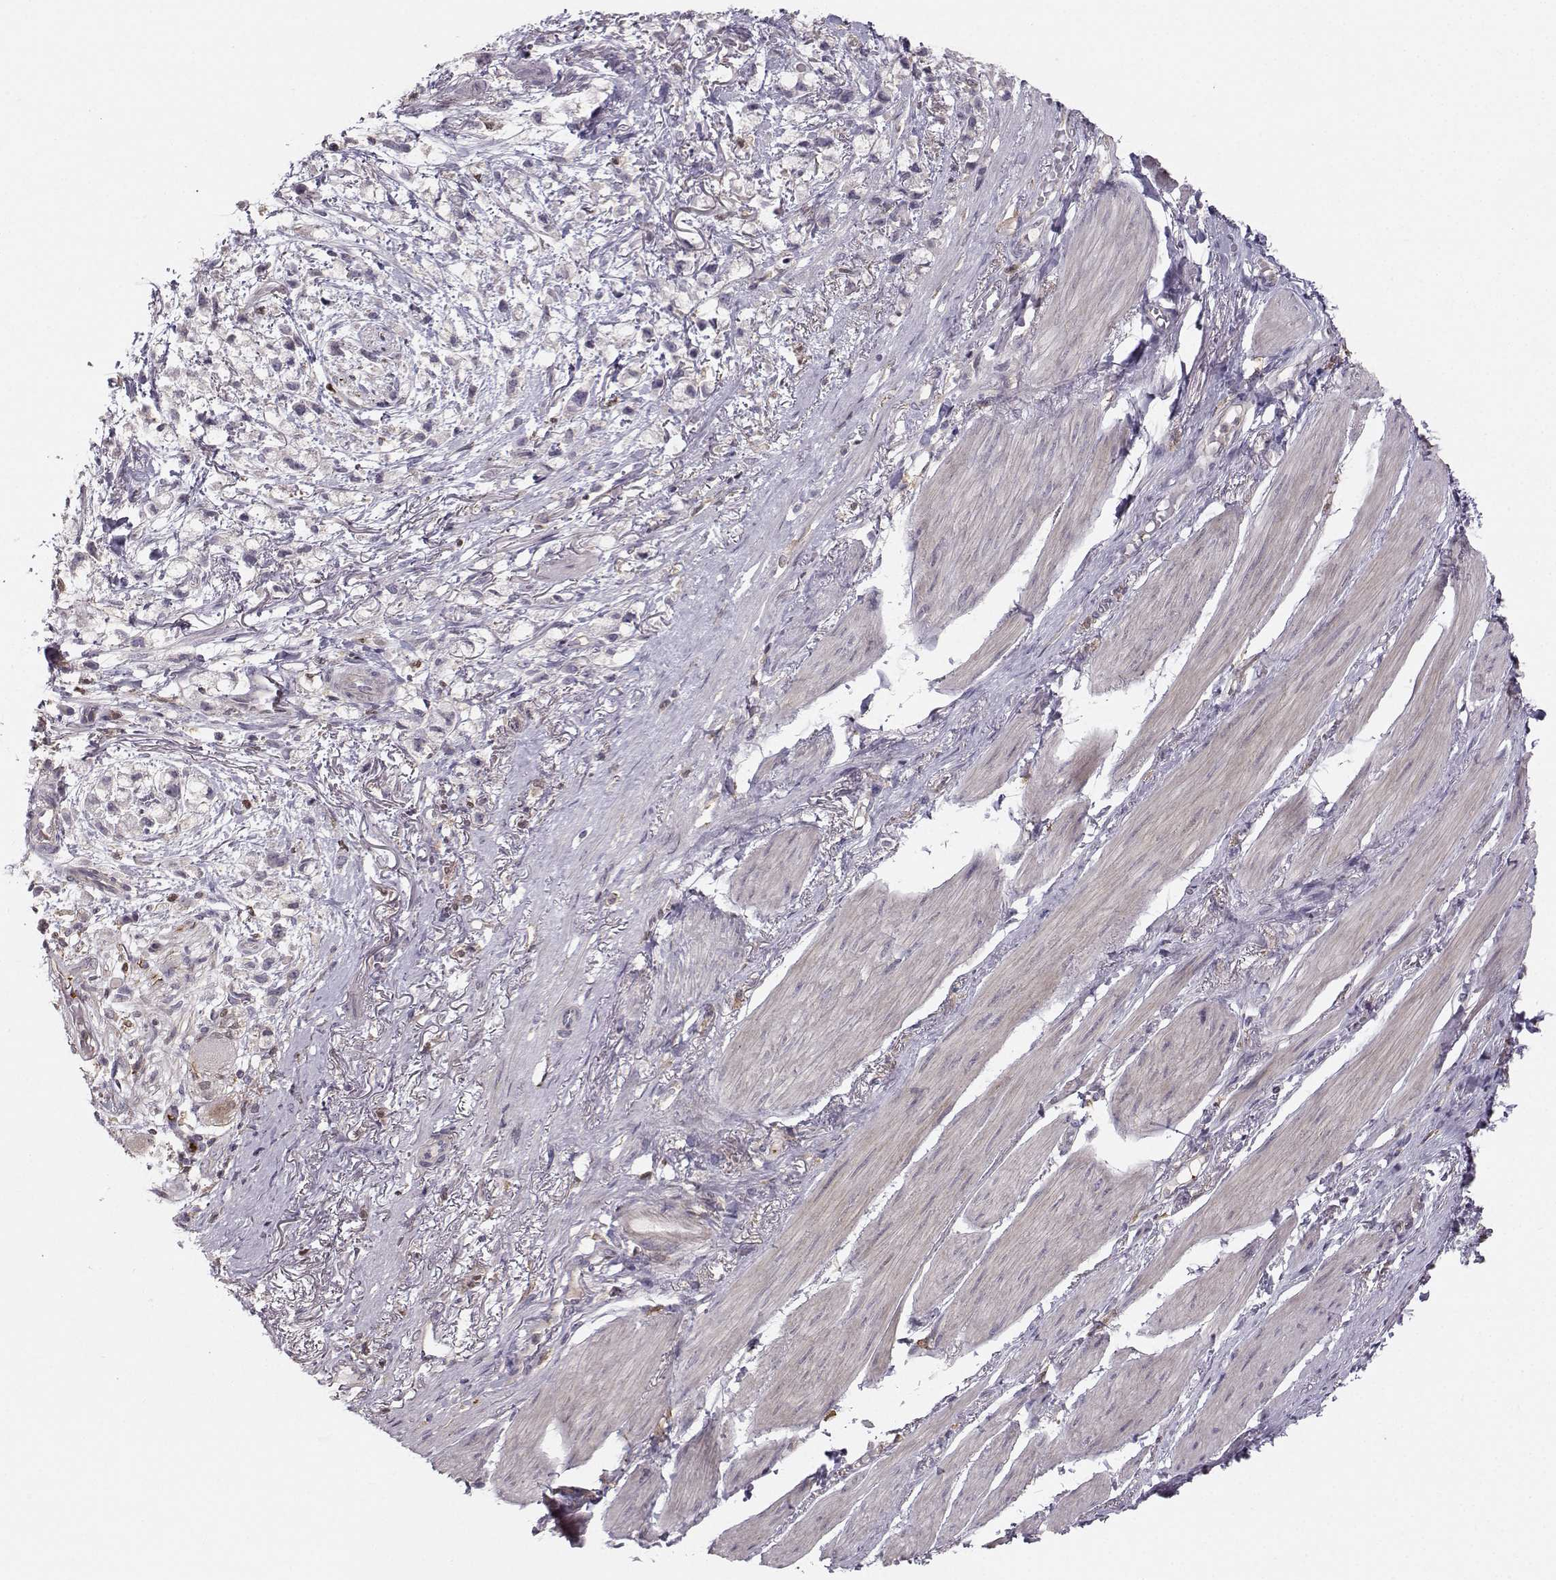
{"staining": {"intensity": "negative", "quantity": "none", "location": "none"}, "tissue": "stomach cancer", "cell_type": "Tumor cells", "image_type": "cancer", "snomed": [{"axis": "morphology", "description": "Adenocarcinoma, NOS"}, {"axis": "topography", "description": "Stomach"}], "caption": "DAB immunohistochemical staining of adenocarcinoma (stomach) displays no significant positivity in tumor cells. Brightfield microscopy of immunohistochemistry (IHC) stained with DAB (brown) and hematoxylin (blue), captured at high magnification.", "gene": "ASB16", "patient": {"sex": "female", "age": 81}}